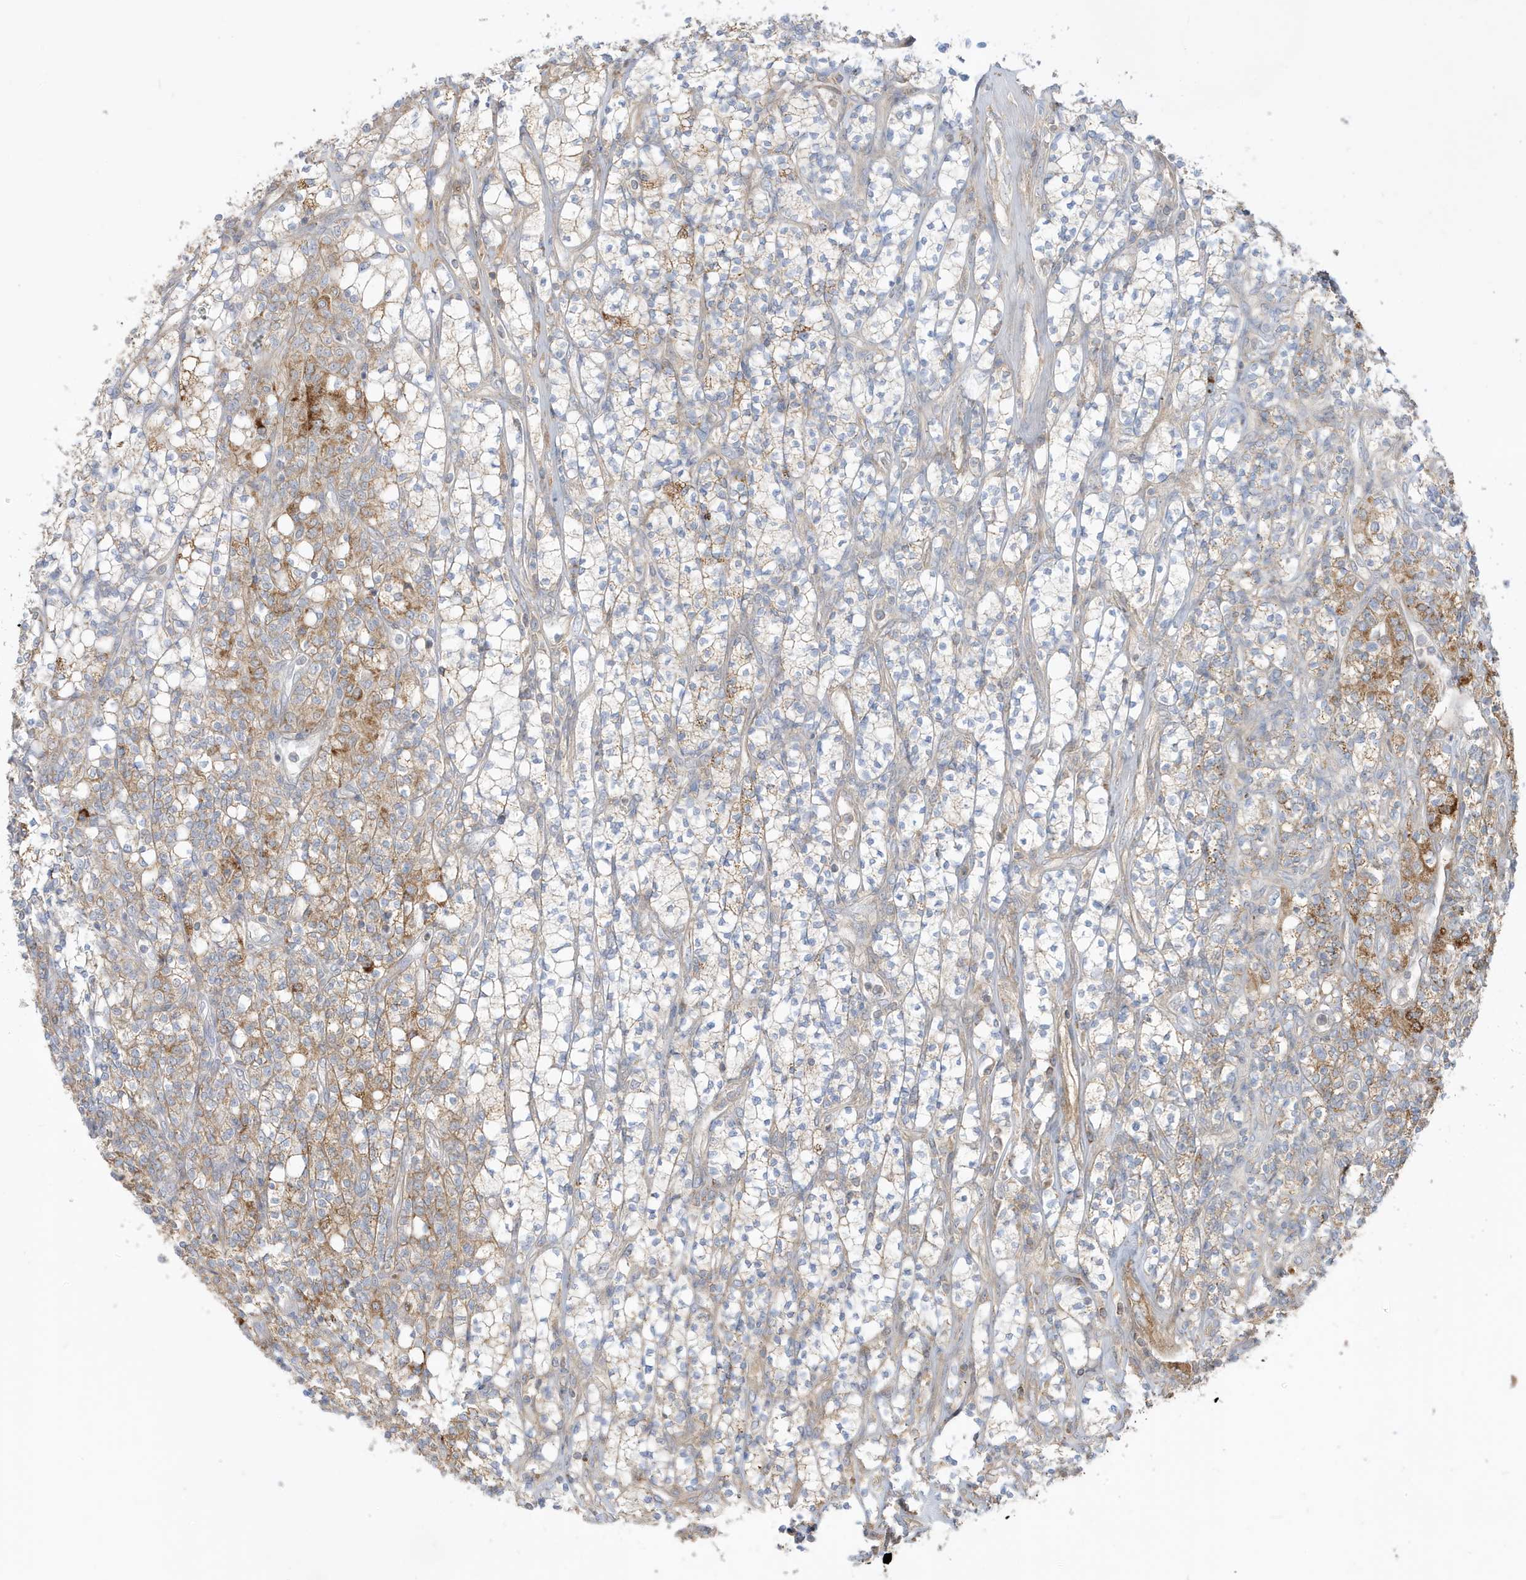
{"staining": {"intensity": "moderate", "quantity": "25%-75%", "location": "cytoplasmic/membranous"}, "tissue": "renal cancer", "cell_type": "Tumor cells", "image_type": "cancer", "snomed": [{"axis": "morphology", "description": "Adenocarcinoma, NOS"}, {"axis": "topography", "description": "Kidney"}], "caption": "A micrograph of human adenocarcinoma (renal) stained for a protein demonstrates moderate cytoplasmic/membranous brown staining in tumor cells.", "gene": "IFT57", "patient": {"sex": "male", "age": 77}}